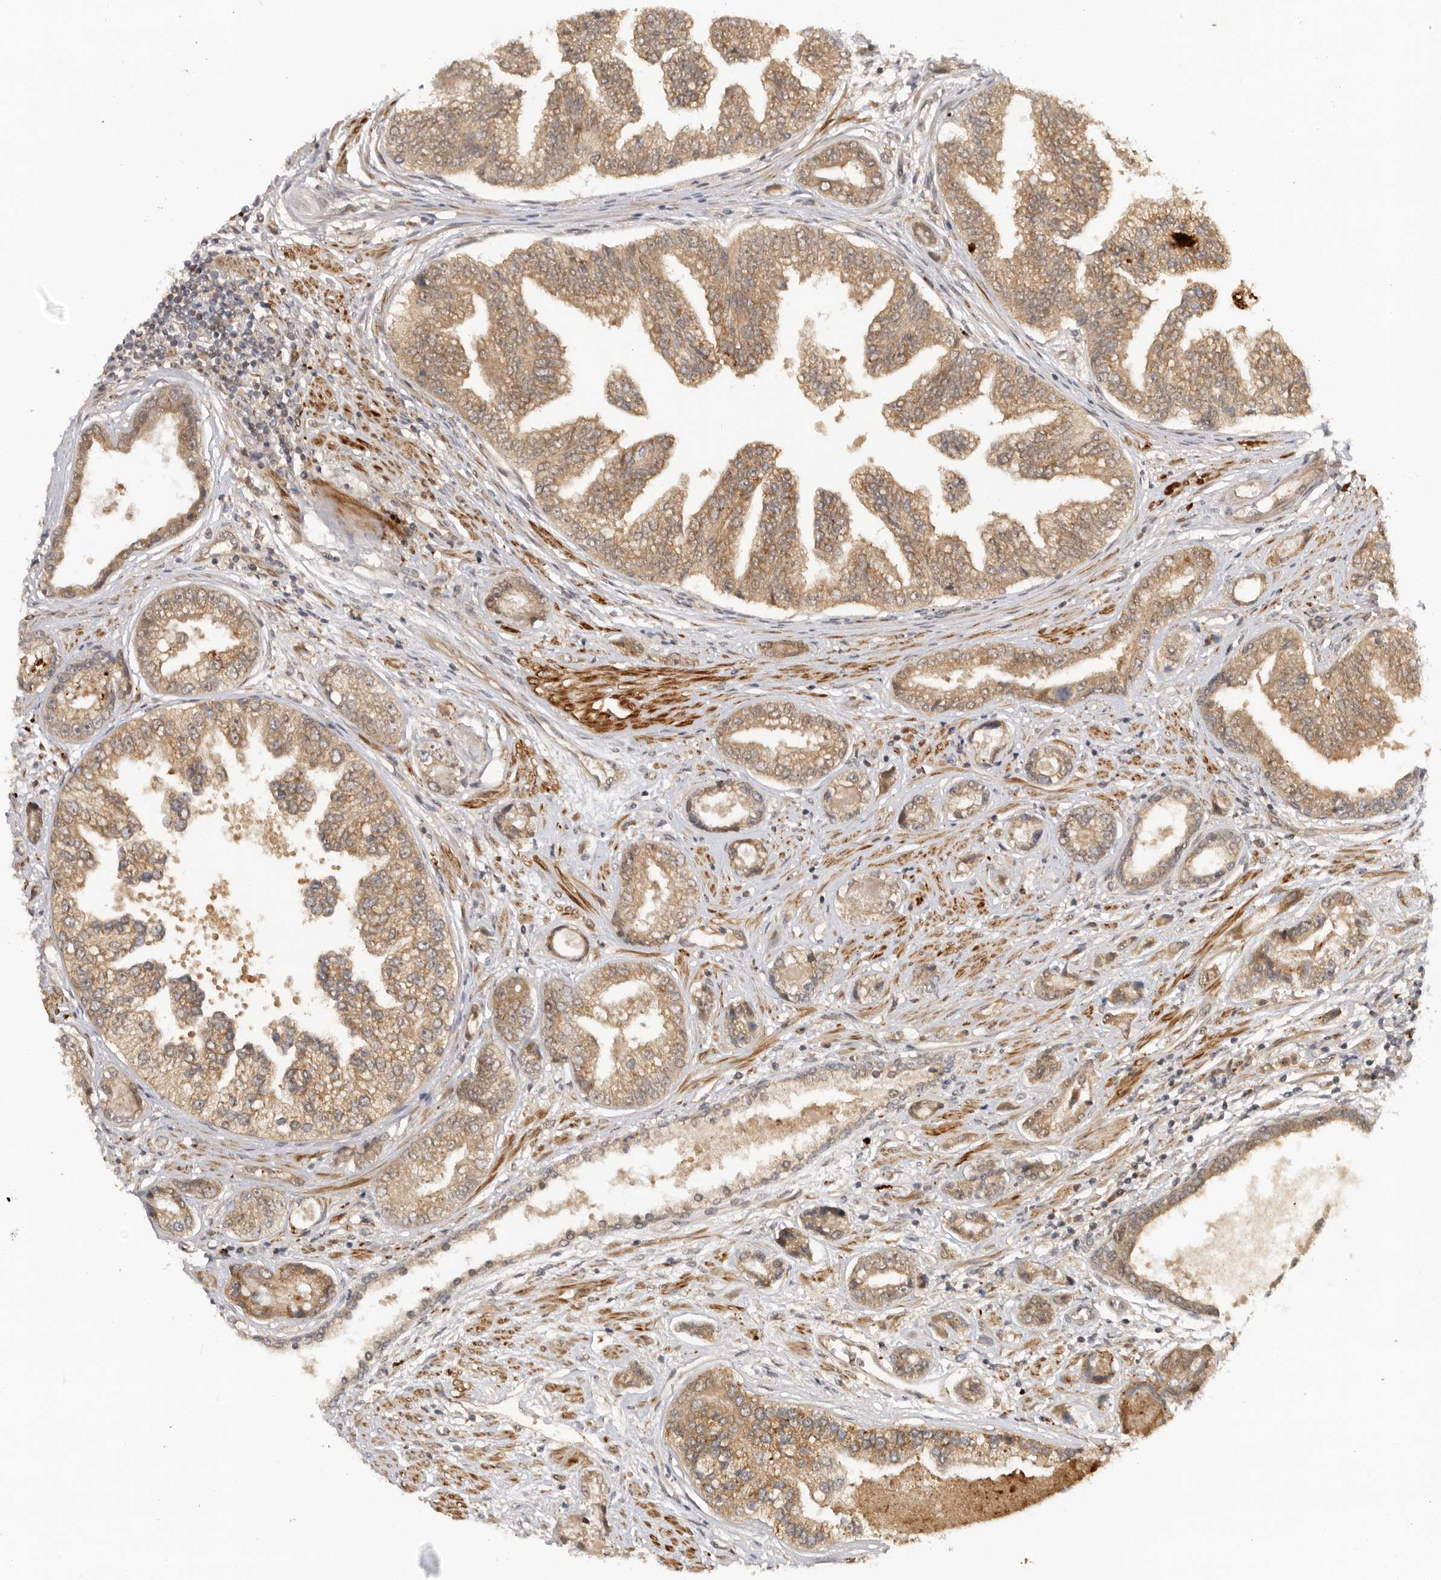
{"staining": {"intensity": "moderate", "quantity": ">75%", "location": "cytoplasmic/membranous"}, "tissue": "prostate cancer", "cell_type": "Tumor cells", "image_type": "cancer", "snomed": [{"axis": "morphology", "description": "Adenocarcinoma, High grade"}, {"axis": "topography", "description": "Prostate"}], "caption": "Immunohistochemical staining of human prostate adenocarcinoma (high-grade) demonstrates moderate cytoplasmic/membranous protein expression in approximately >75% of tumor cells.", "gene": "DCAF8", "patient": {"sex": "male", "age": 61}}